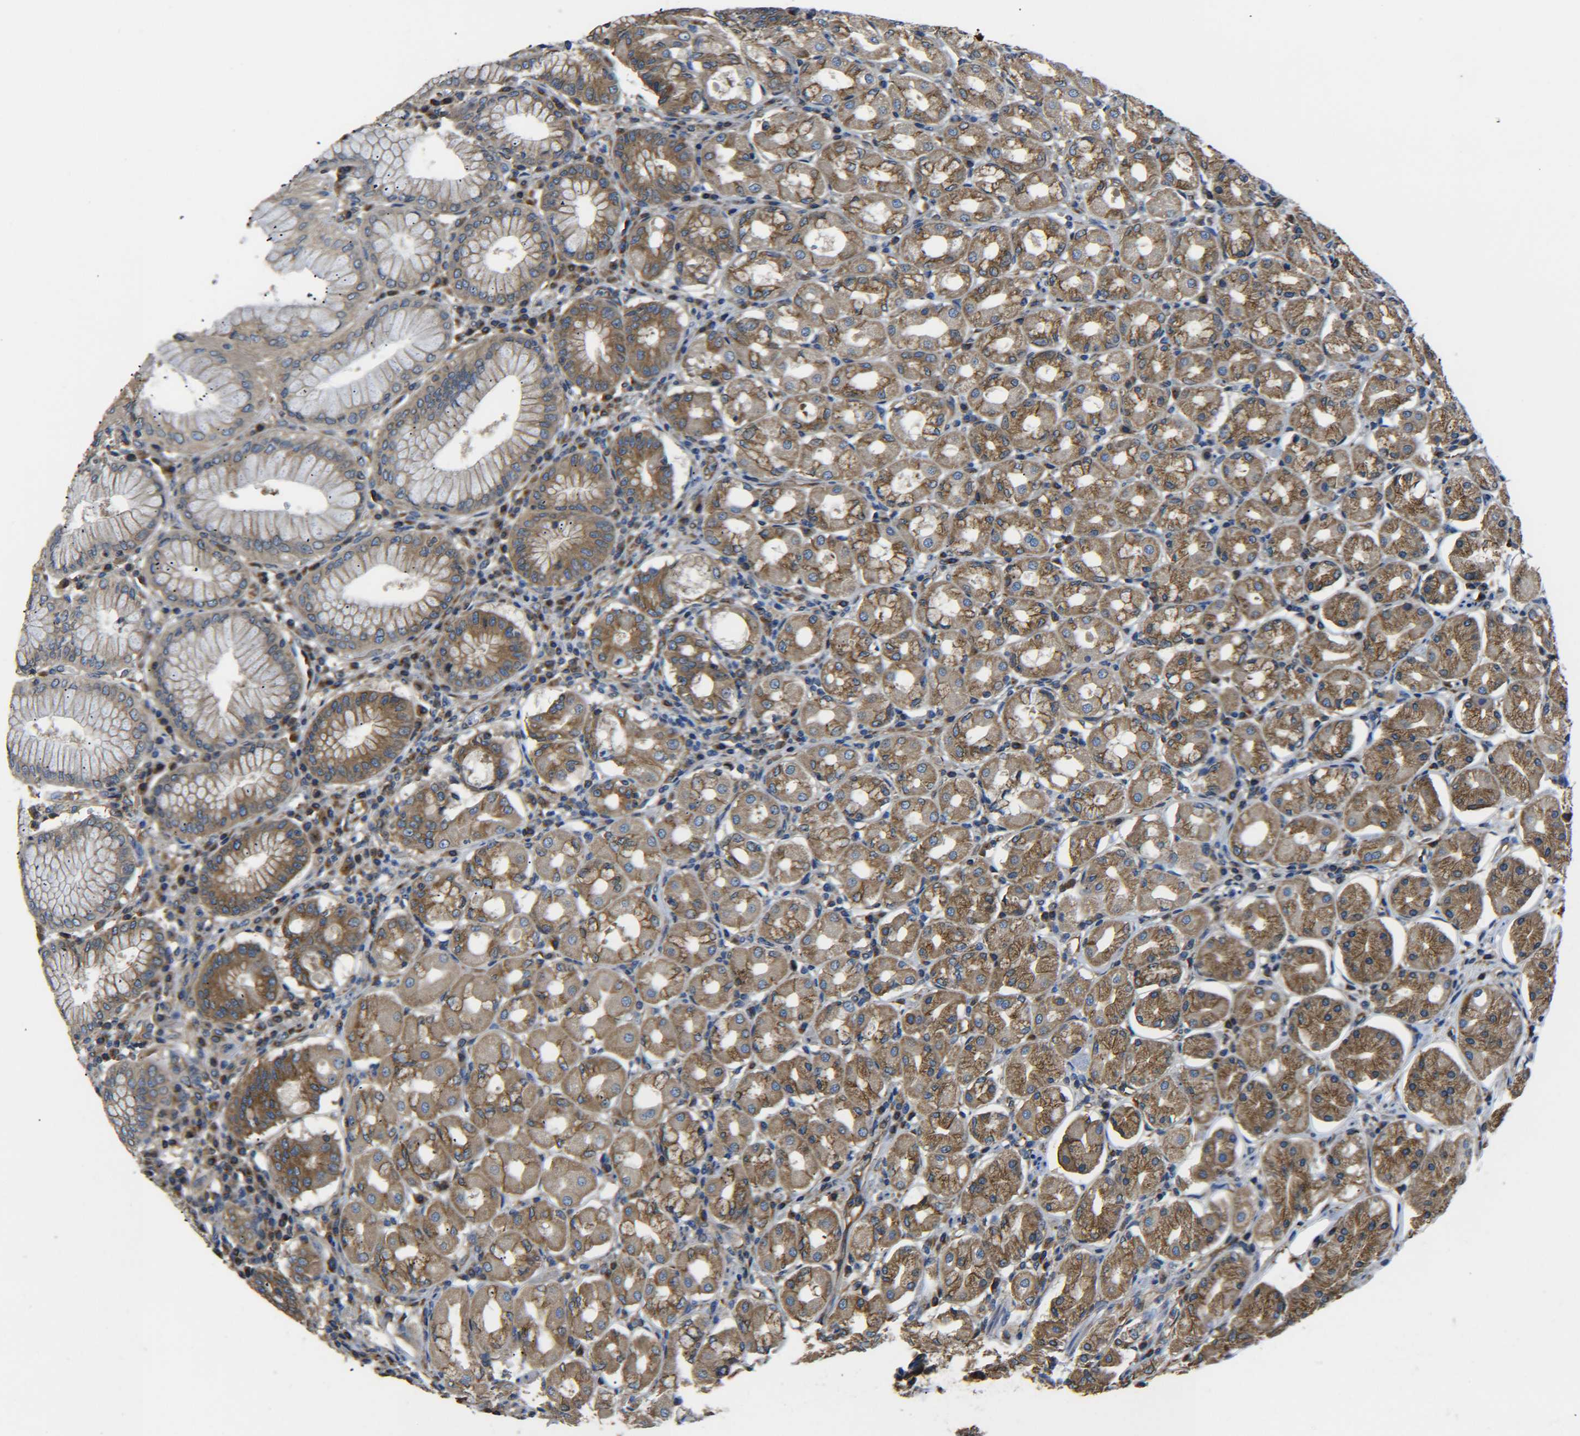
{"staining": {"intensity": "moderate", "quantity": ">75%", "location": "cytoplasmic/membranous"}, "tissue": "stomach", "cell_type": "Glandular cells", "image_type": "normal", "snomed": [{"axis": "morphology", "description": "Normal tissue, NOS"}, {"axis": "topography", "description": "Stomach"}, {"axis": "topography", "description": "Stomach, lower"}], "caption": "This photomicrograph reveals immunohistochemistry staining of unremarkable human stomach, with medium moderate cytoplasmic/membranous staining in approximately >75% of glandular cells.", "gene": "TUBB", "patient": {"sex": "female", "age": 56}}